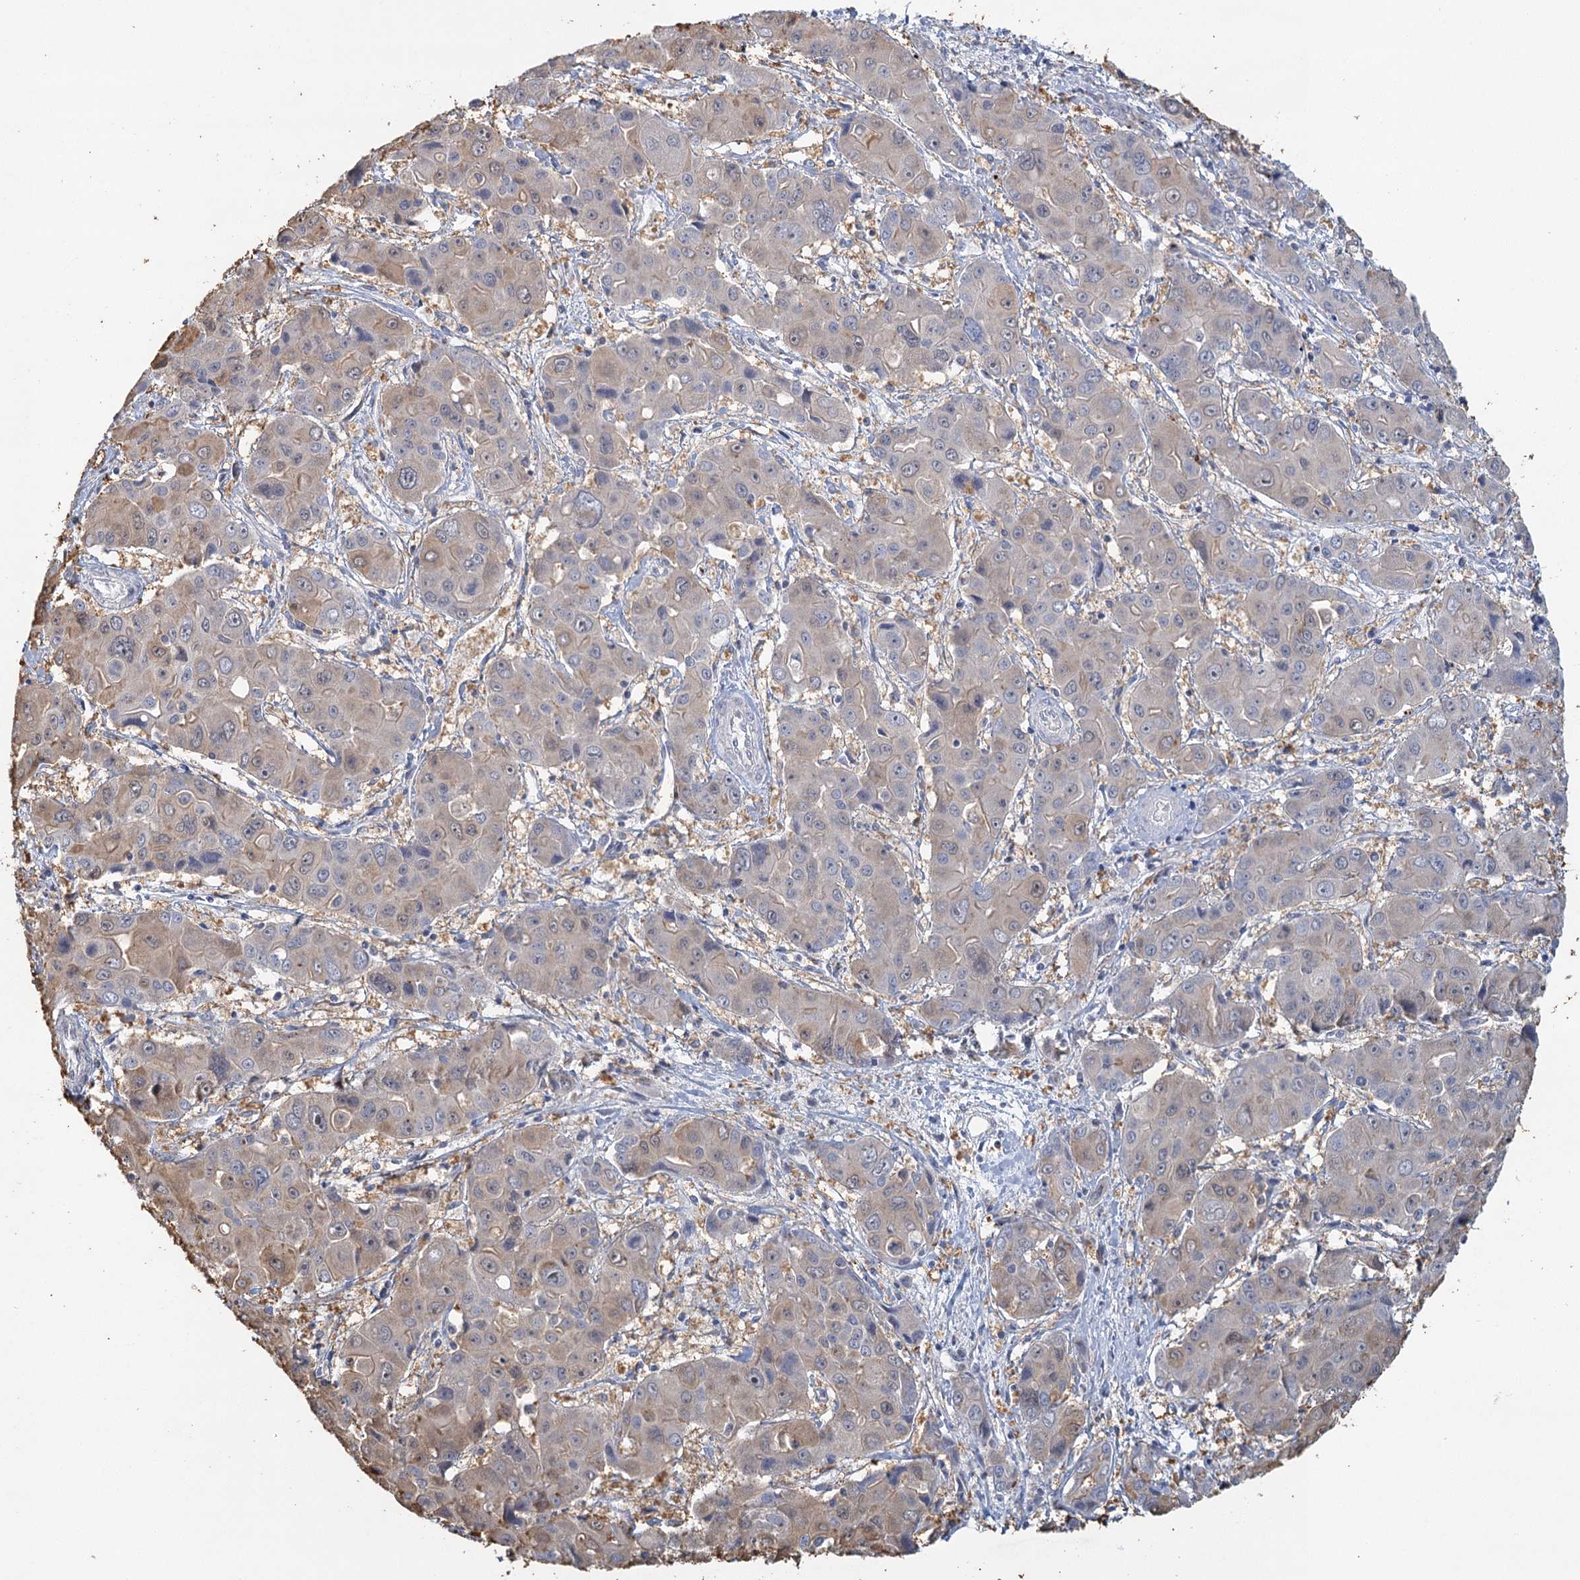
{"staining": {"intensity": "weak", "quantity": "25%-75%", "location": "cytoplasmic/membranous"}, "tissue": "liver cancer", "cell_type": "Tumor cells", "image_type": "cancer", "snomed": [{"axis": "morphology", "description": "Cholangiocarcinoma"}, {"axis": "topography", "description": "Liver"}], "caption": "DAB immunohistochemical staining of liver cancer (cholangiocarcinoma) displays weak cytoplasmic/membranous protein expression in about 25%-75% of tumor cells.", "gene": "MYO7B", "patient": {"sex": "male", "age": 67}}